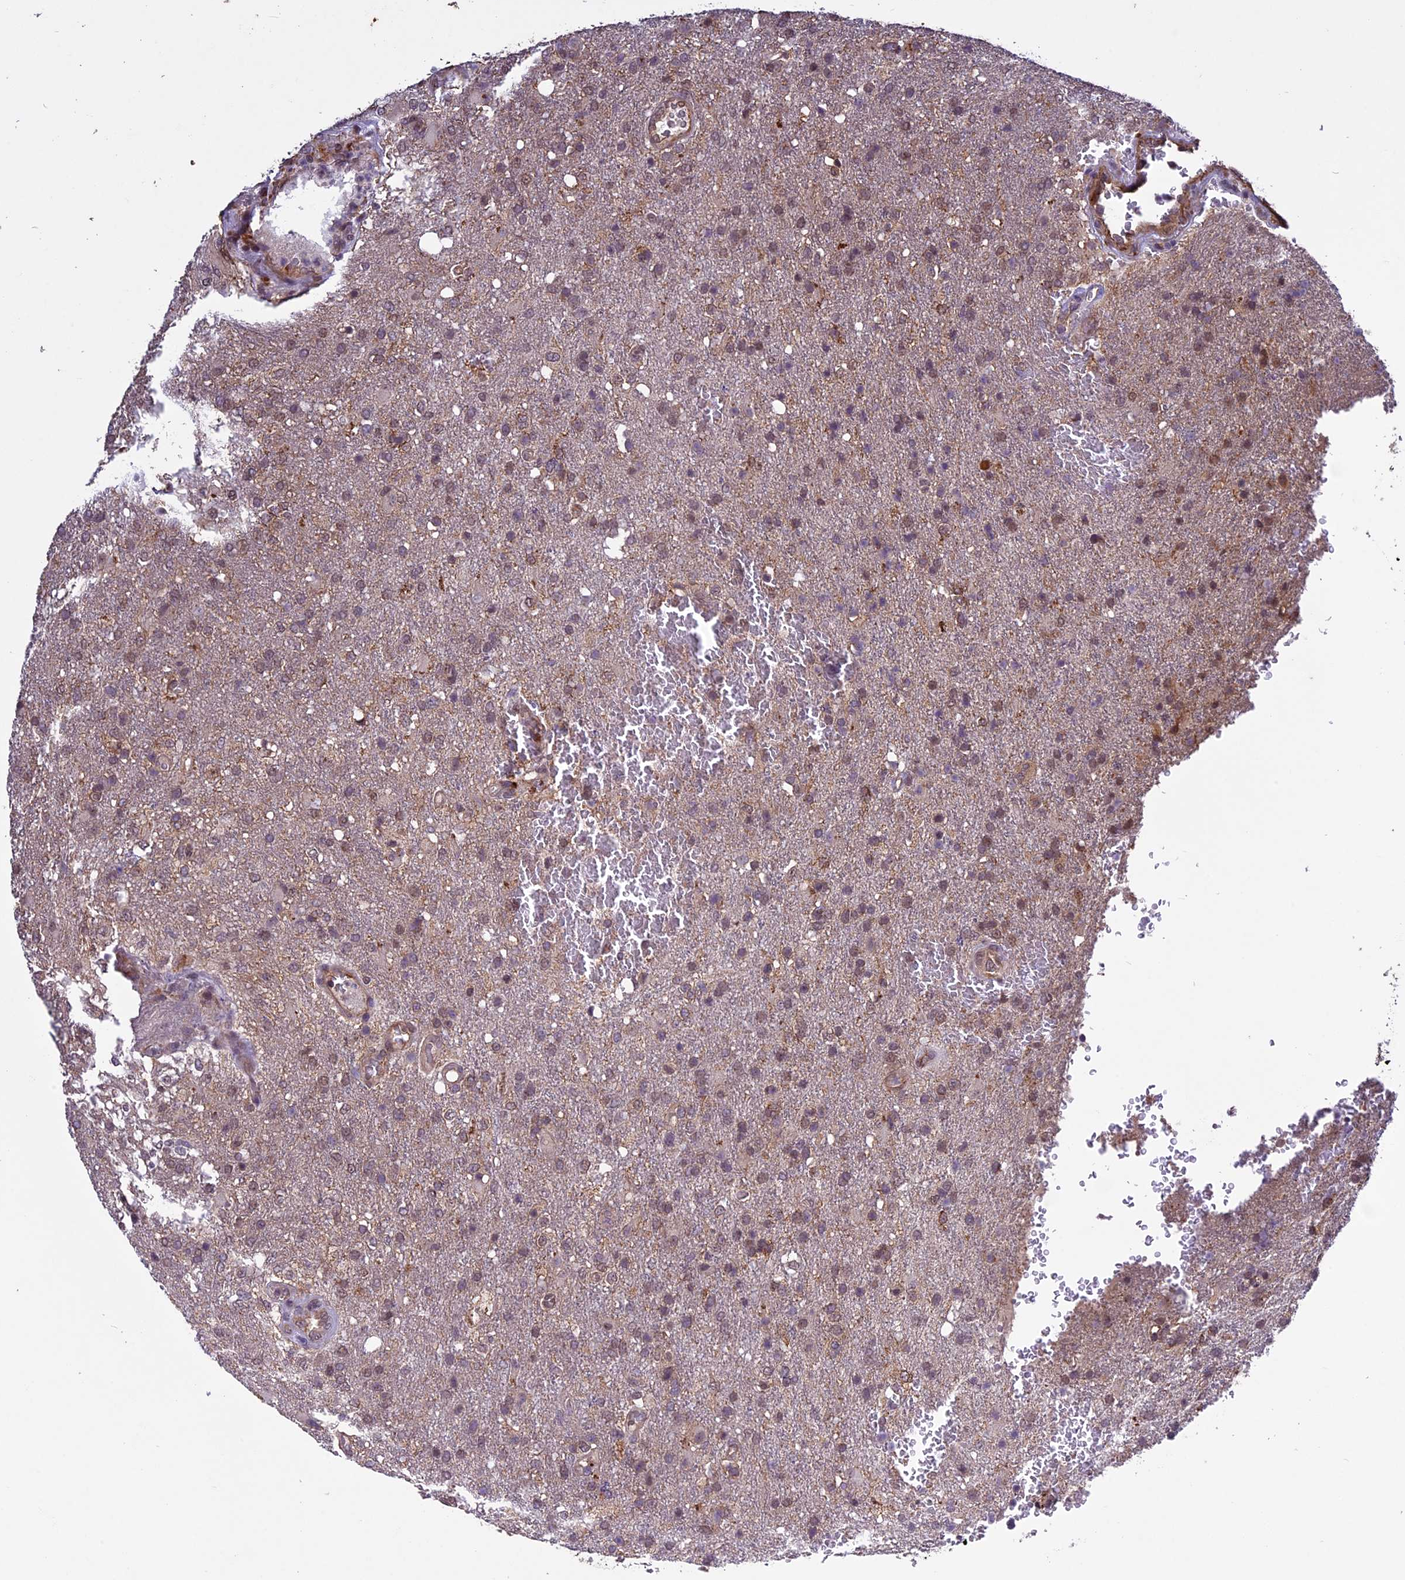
{"staining": {"intensity": "weak", "quantity": "25%-75%", "location": "cytoplasmic/membranous,nuclear"}, "tissue": "glioma", "cell_type": "Tumor cells", "image_type": "cancer", "snomed": [{"axis": "morphology", "description": "Glioma, malignant, High grade"}, {"axis": "topography", "description": "Brain"}], "caption": "Glioma was stained to show a protein in brown. There is low levels of weak cytoplasmic/membranous and nuclear expression in about 25%-75% of tumor cells. (Stains: DAB in brown, nuclei in blue, Microscopy: brightfield microscopy at high magnification).", "gene": "C3orf70", "patient": {"sex": "female", "age": 74}}